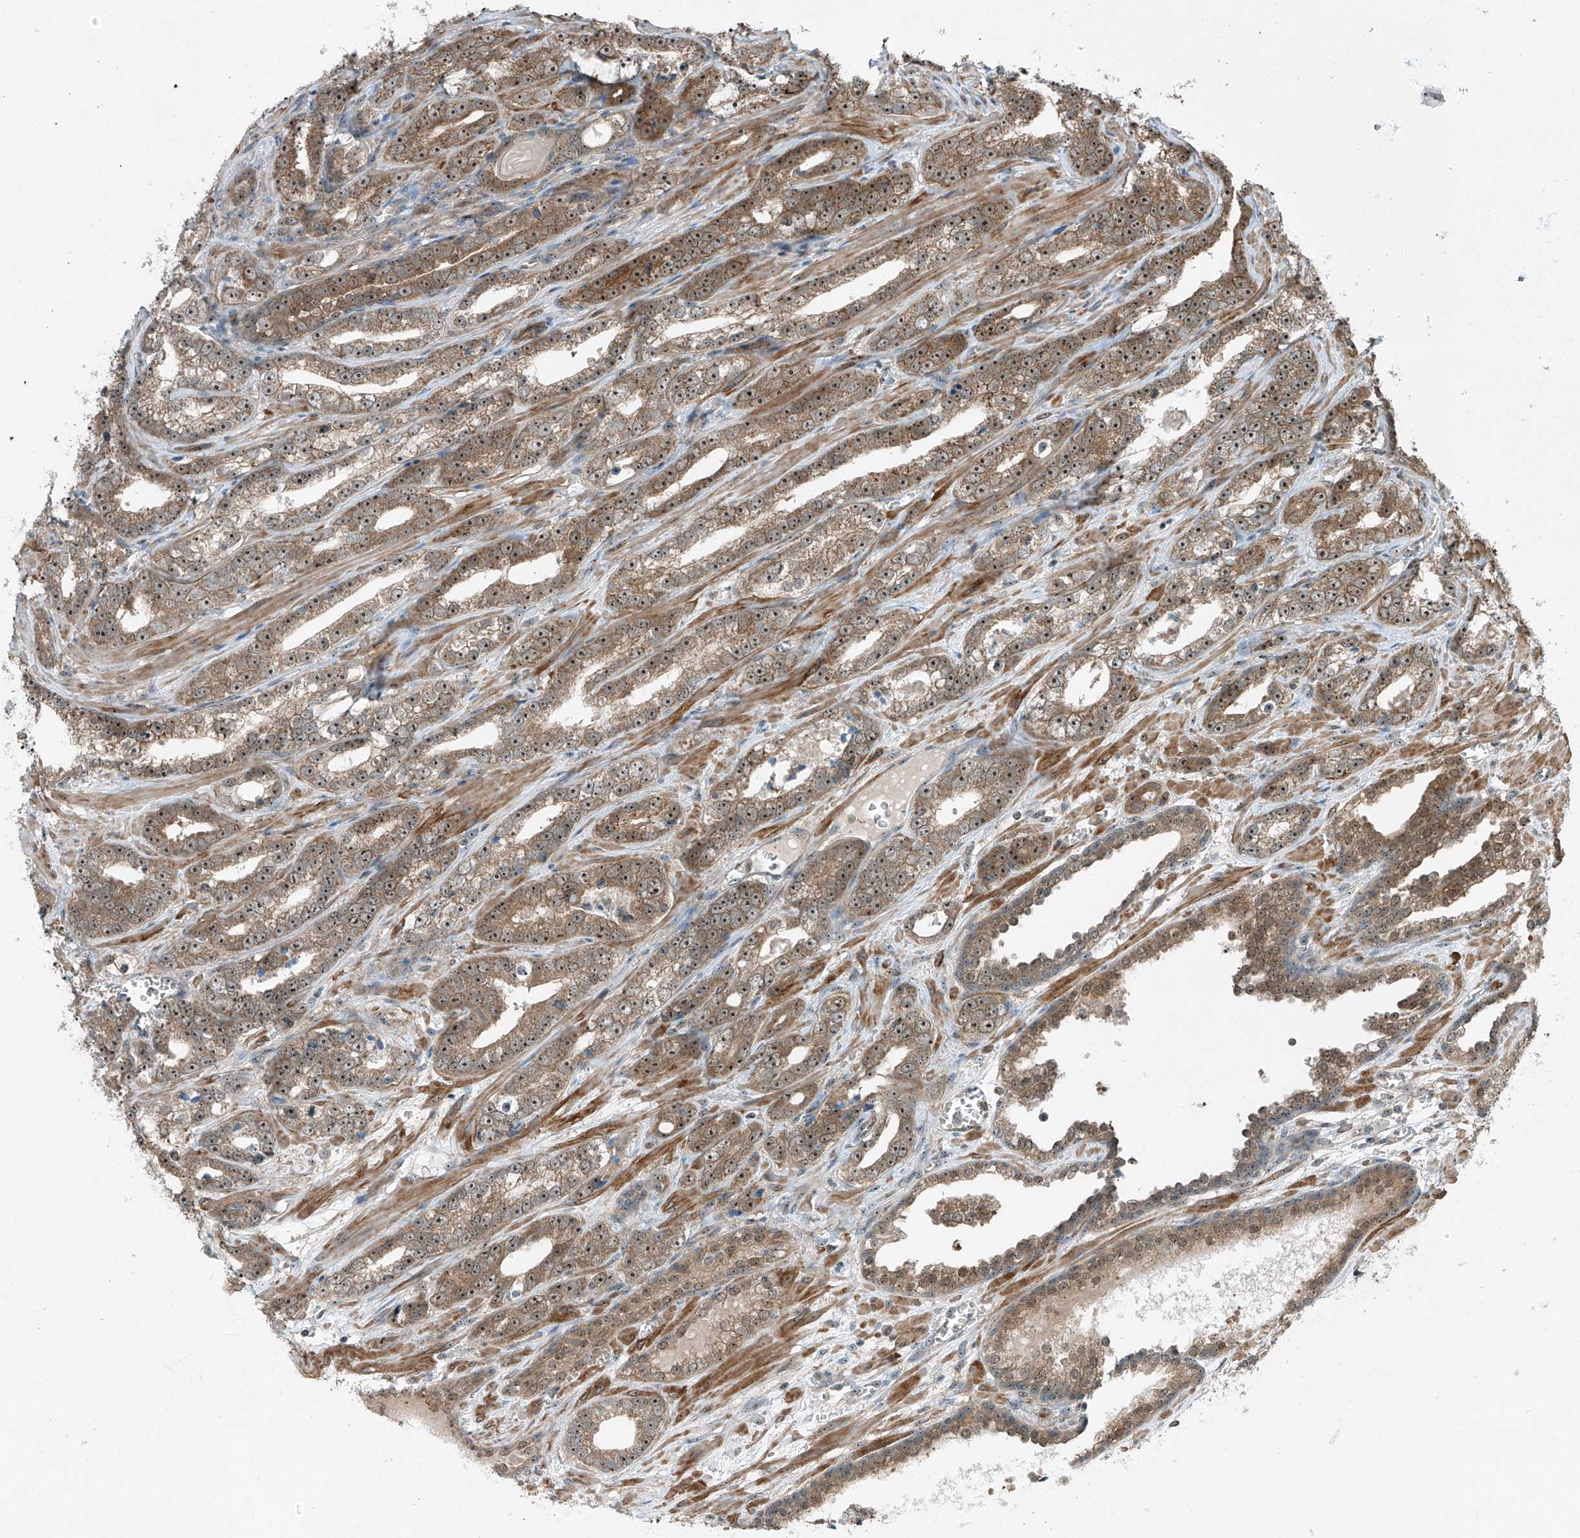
{"staining": {"intensity": "weak", "quantity": ">75%", "location": "cytoplasmic/membranous,nuclear"}, "tissue": "prostate cancer", "cell_type": "Tumor cells", "image_type": "cancer", "snomed": [{"axis": "morphology", "description": "Adenocarcinoma, High grade"}, {"axis": "topography", "description": "Prostate"}], "caption": "A brown stain shows weak cytoplasmic/membranous and nuclear staining of a protein in human prostate cancer tumor cells.", "gene": "PPCS", "patient": {"sex": "male", "age": 62}}